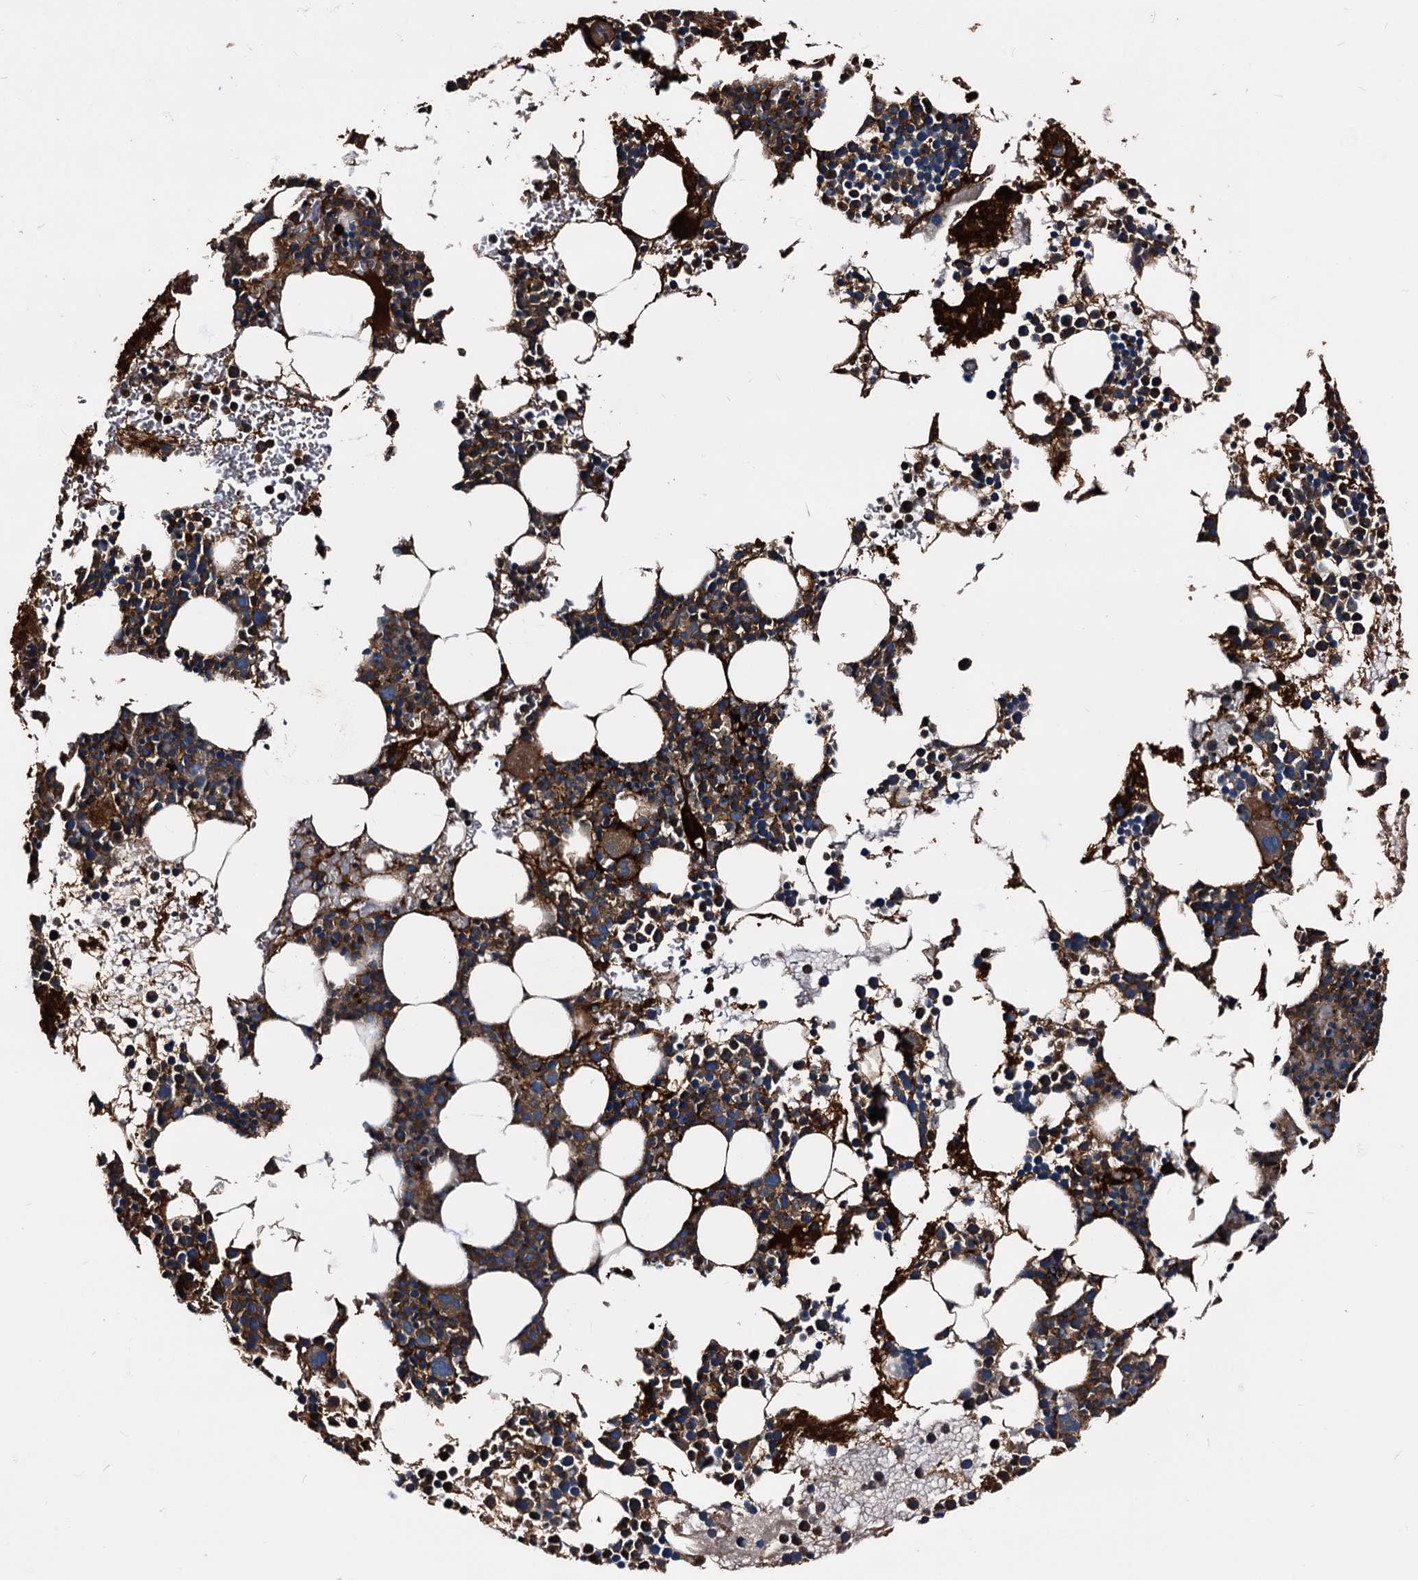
{"staining": {"intensity": "moderate", "quantity": ">75%", "location": "cytoplasmic/membranous"}, "tissue": "bone marrow", "cell_type": "Hematopoietic cells", "image_type": "normal", "snomed": [{"axis": "morphology", "description": "Normal tissue, NOS"}, {"axis": "topography", "description": "Bone marrow"}], "caption": "Protein expression analysis of unremarkable bone marrow exhibits moderate cytoplasmic/membranous expression in approximately >75% of hematopoietic cells.", "gene": "PEX5", "patient": {"sex": "female", "age": 76}}